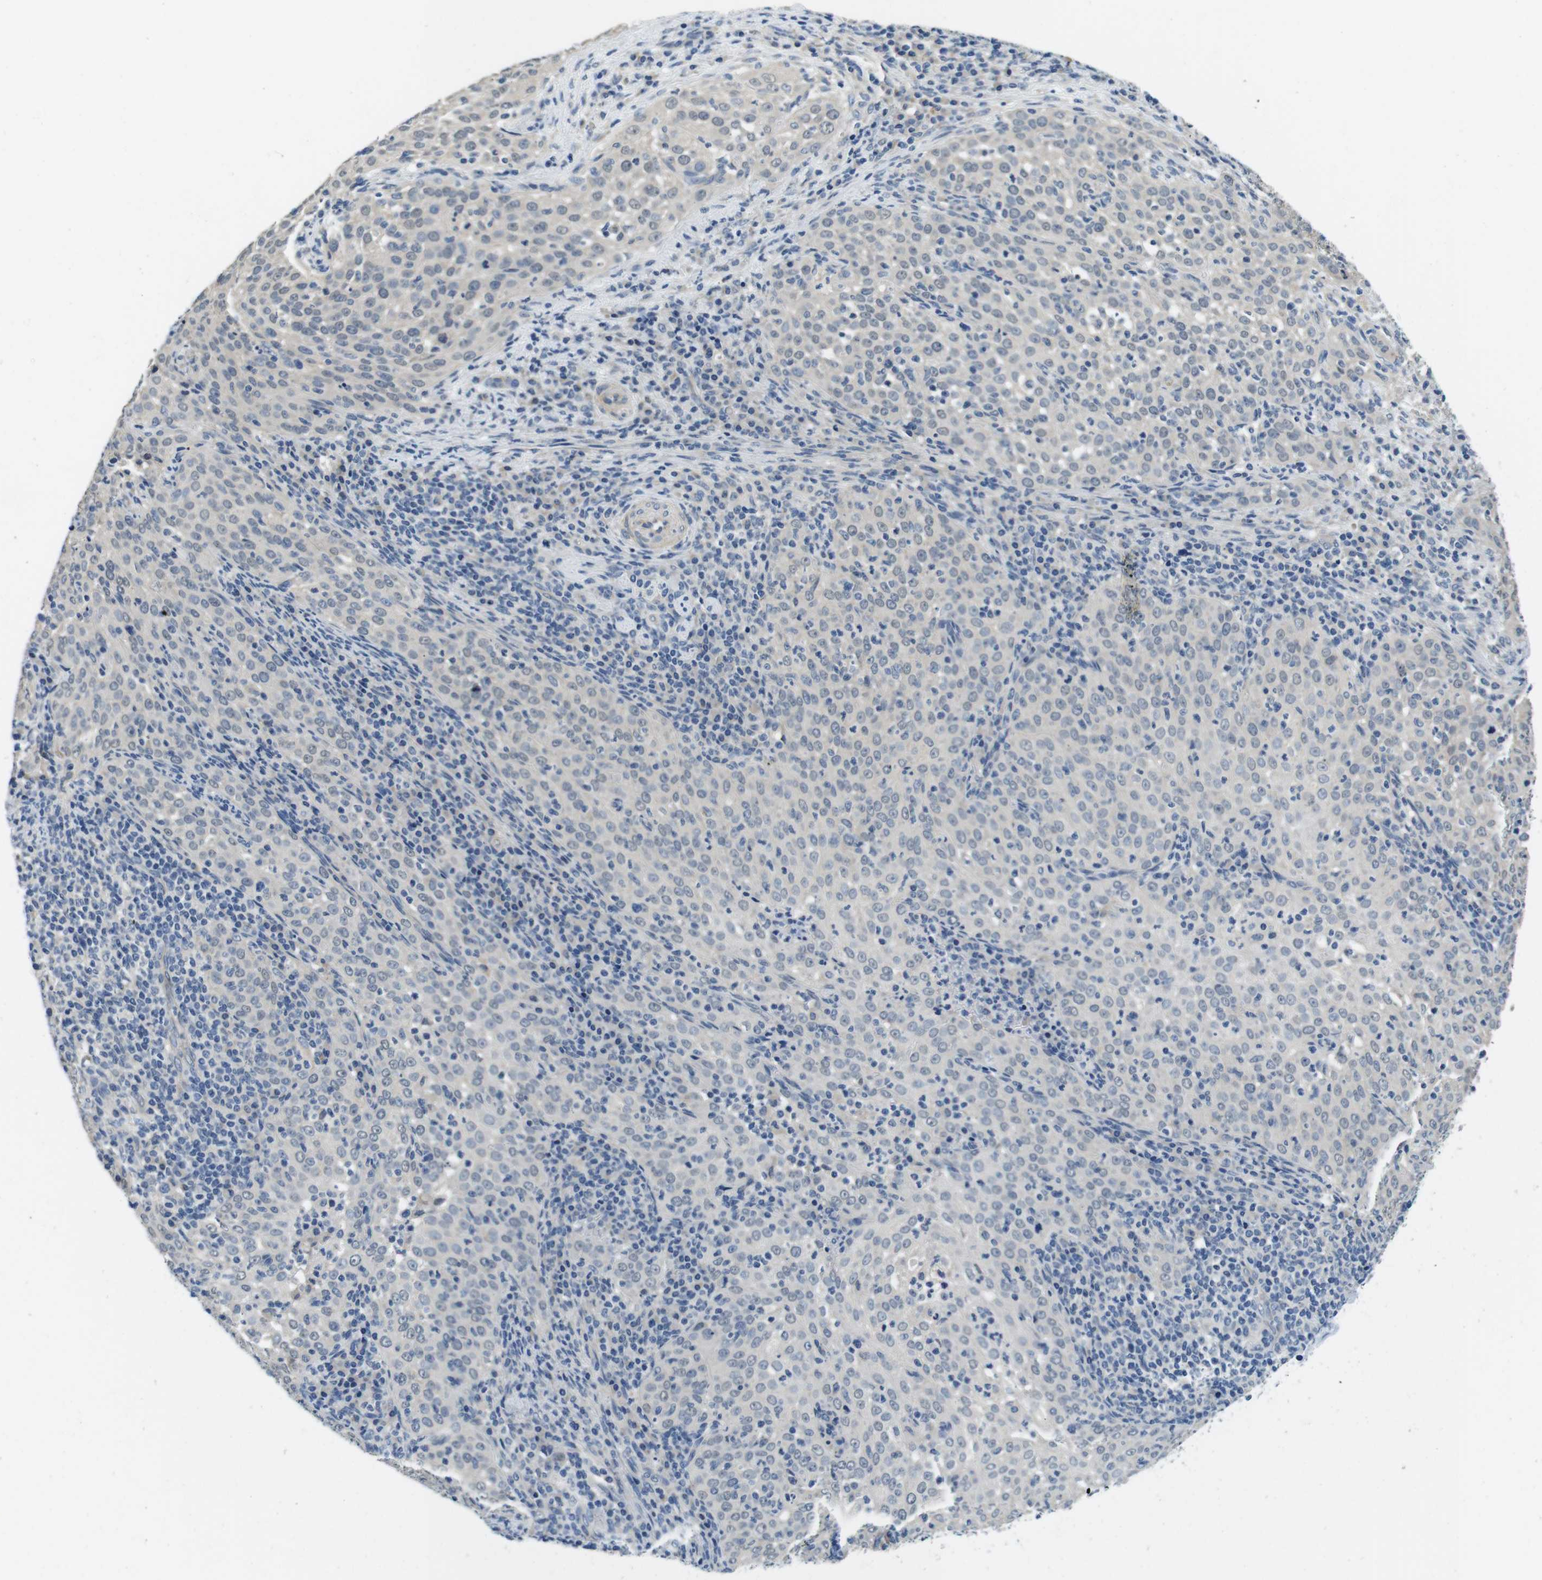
{"staining": {"intensity": "weak", "quantity": "<25%", "location": "cytoplasmic/membranous"}, "tissue": "cervical cancer", "cell_type": "Tumor cells", "image_type": "cancer", "snomed": [{"axis": "morphology", "description": "Squamous cell carcinoma, NOS"}, {"axis": "topography", "description": "Cervix"}], "caption": "Immunohistochemical staining of human squamous cell carcinoma (cervical) shows no significant positivity in tumor cells.", "gene": "DTNA", "patient": {"sex": "female", "age": 51}}